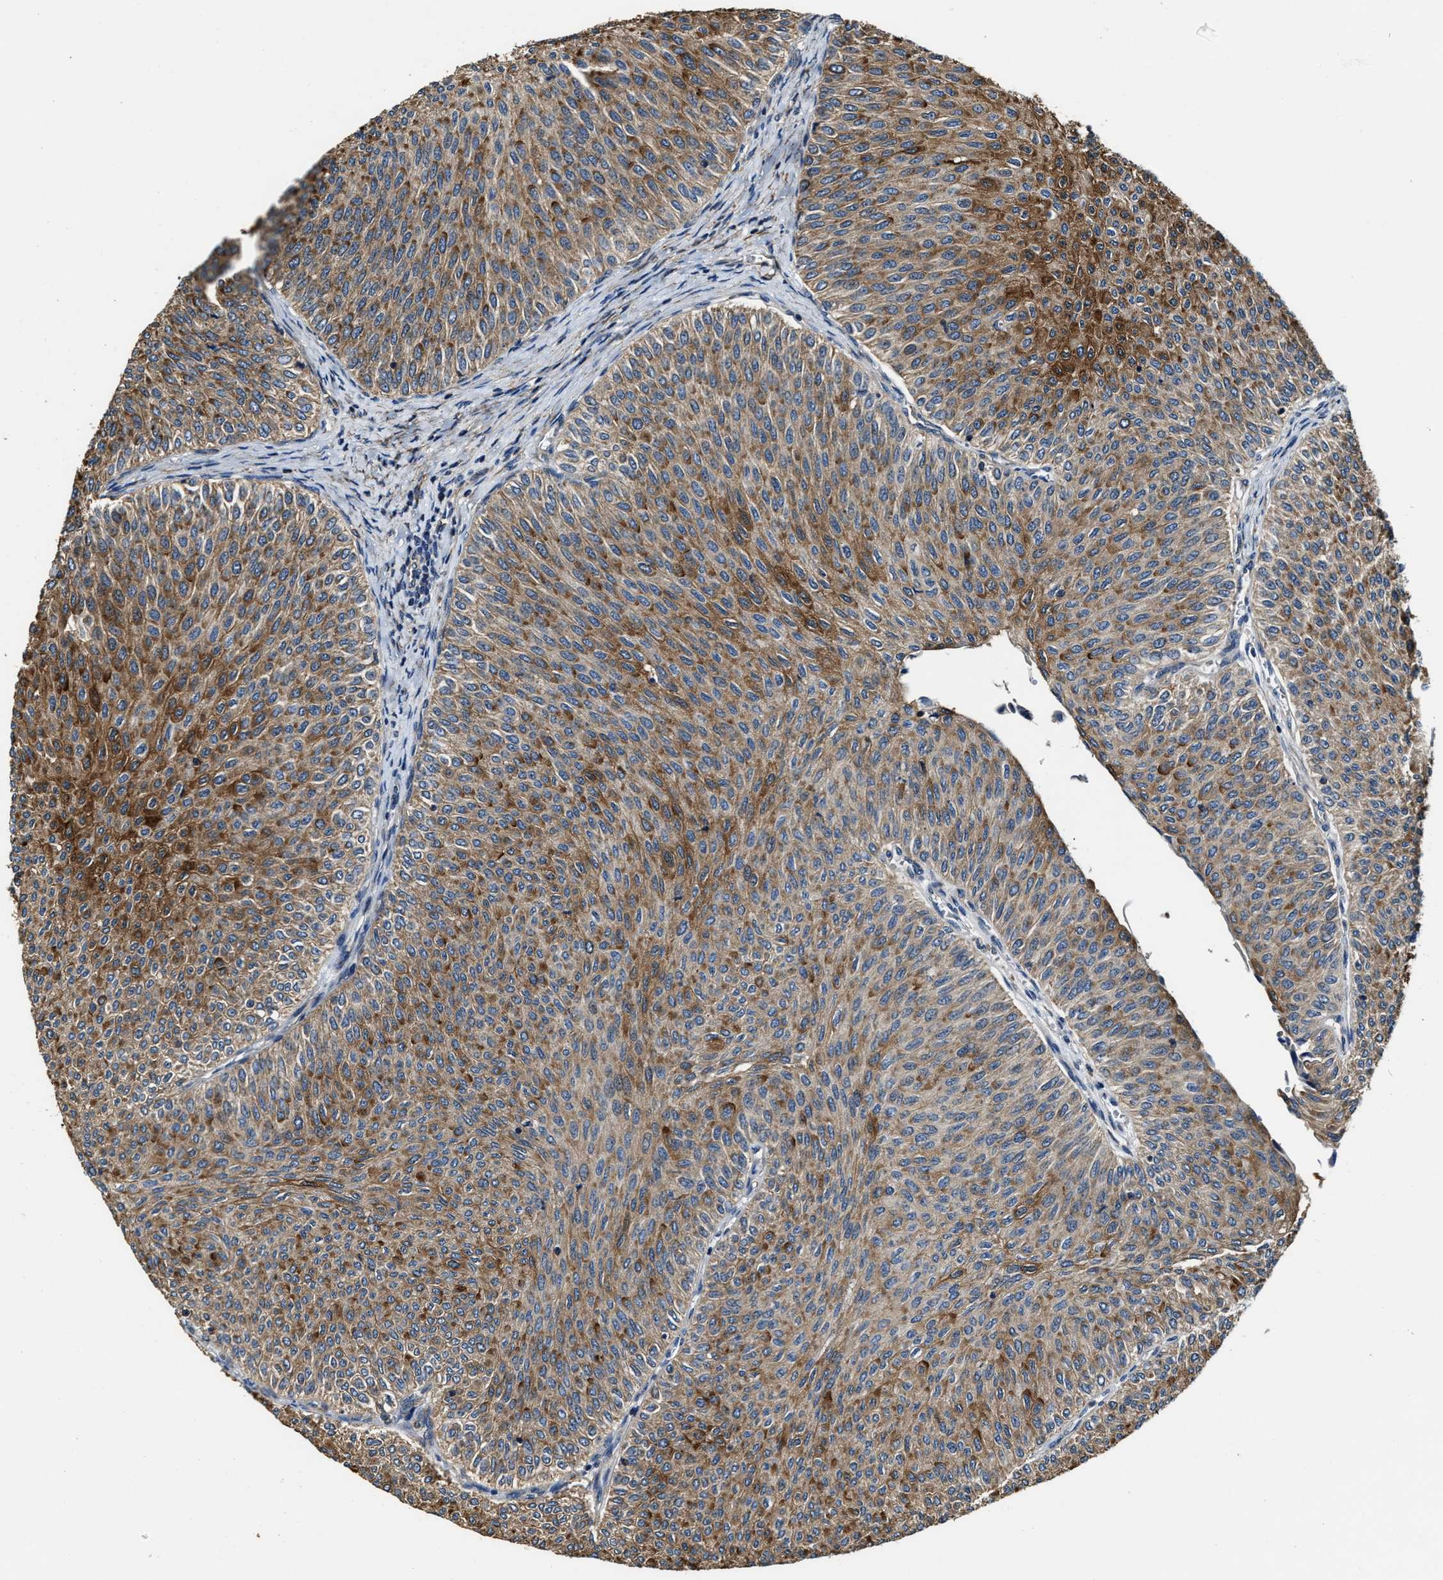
{"staining": {"intensity": "moderate", "quantity": ">75%", "location": "cytoplasmic/membranous"}, "tissue": "urothelial cancer", "cell_type": "Tumor cells", "image_type": "cancer", "snomed": [{"axis": "morphology", "description": "Urothelial carcinoma, Low grade"}, {"axis": "topography", "description": "Urinary bladder"}], "caption": "A brown stain labels moderate cytoplasmic/membranous expression of a protein in low-grade urothelial carcinoma tumor cells. The protein is stained brown, and the nuclei are stained in blue (DAB (3,3'-diaminobenzidine) IHC with brightfield microscopy, high magnification).", "gene": "GFRA3", "patient": {"sex": "male", "age": 78}}